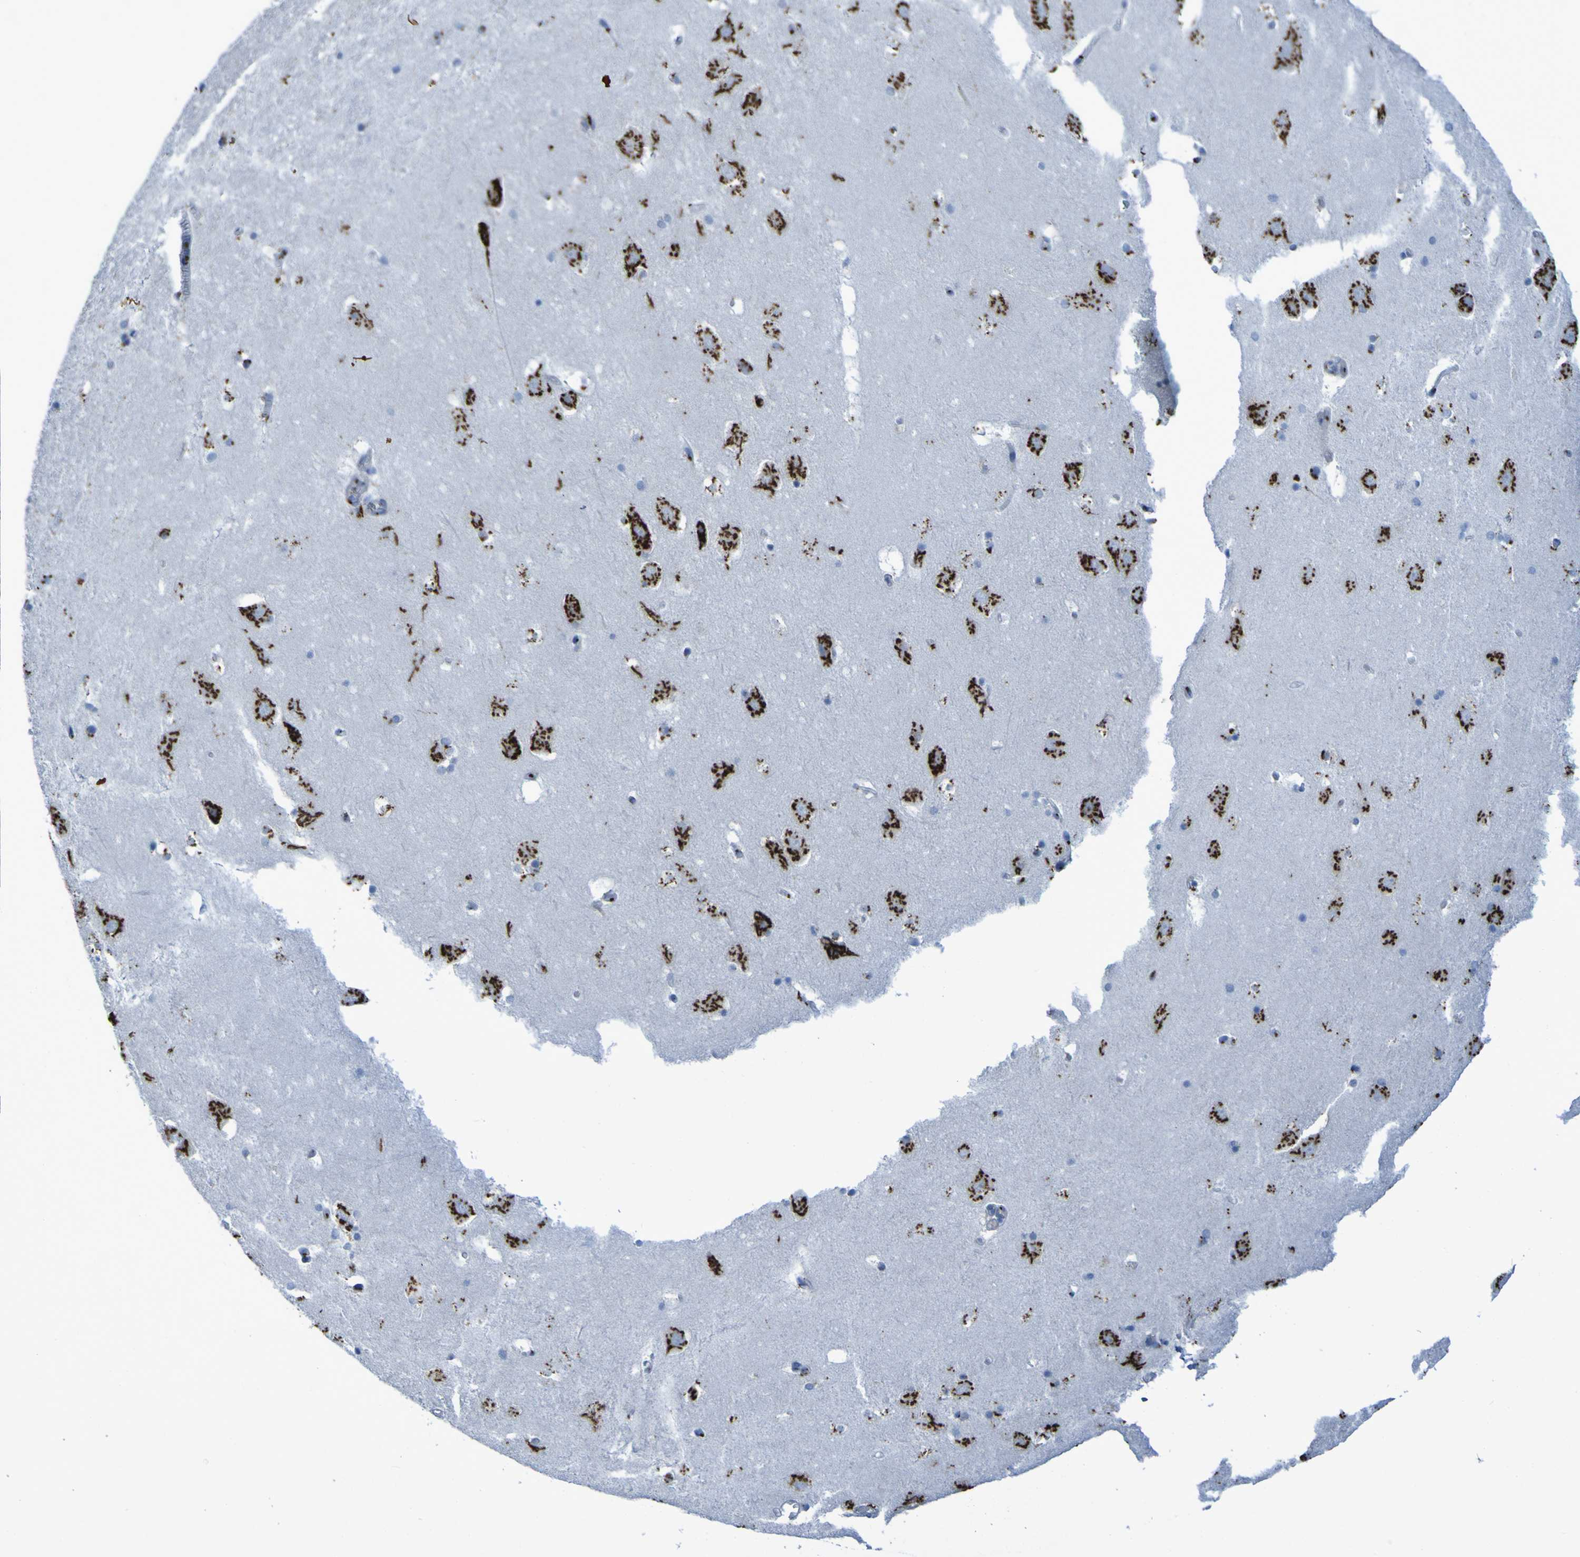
{"staining": {"intensity": "strong", "quantity": "25%-75%", "location": "cytoplasmic/membranous"}, "tissue": "hippocampus", "cell_type": "Glial cells", "image_type": "normal", "snomed": [{"axis": "morphology", "description": "Normal tissue, NOS"}, {"axis": "topography", "description": "Hippocampus"}], "caption": "Brown immunohistochemical staining in benign human hippocampus demonstrates strong cytoplasmic/membranous expression in approximately 25%-75% of glial cells.", "gene": "GOLM1", "patient": {"sex": "male", "age": 45}}